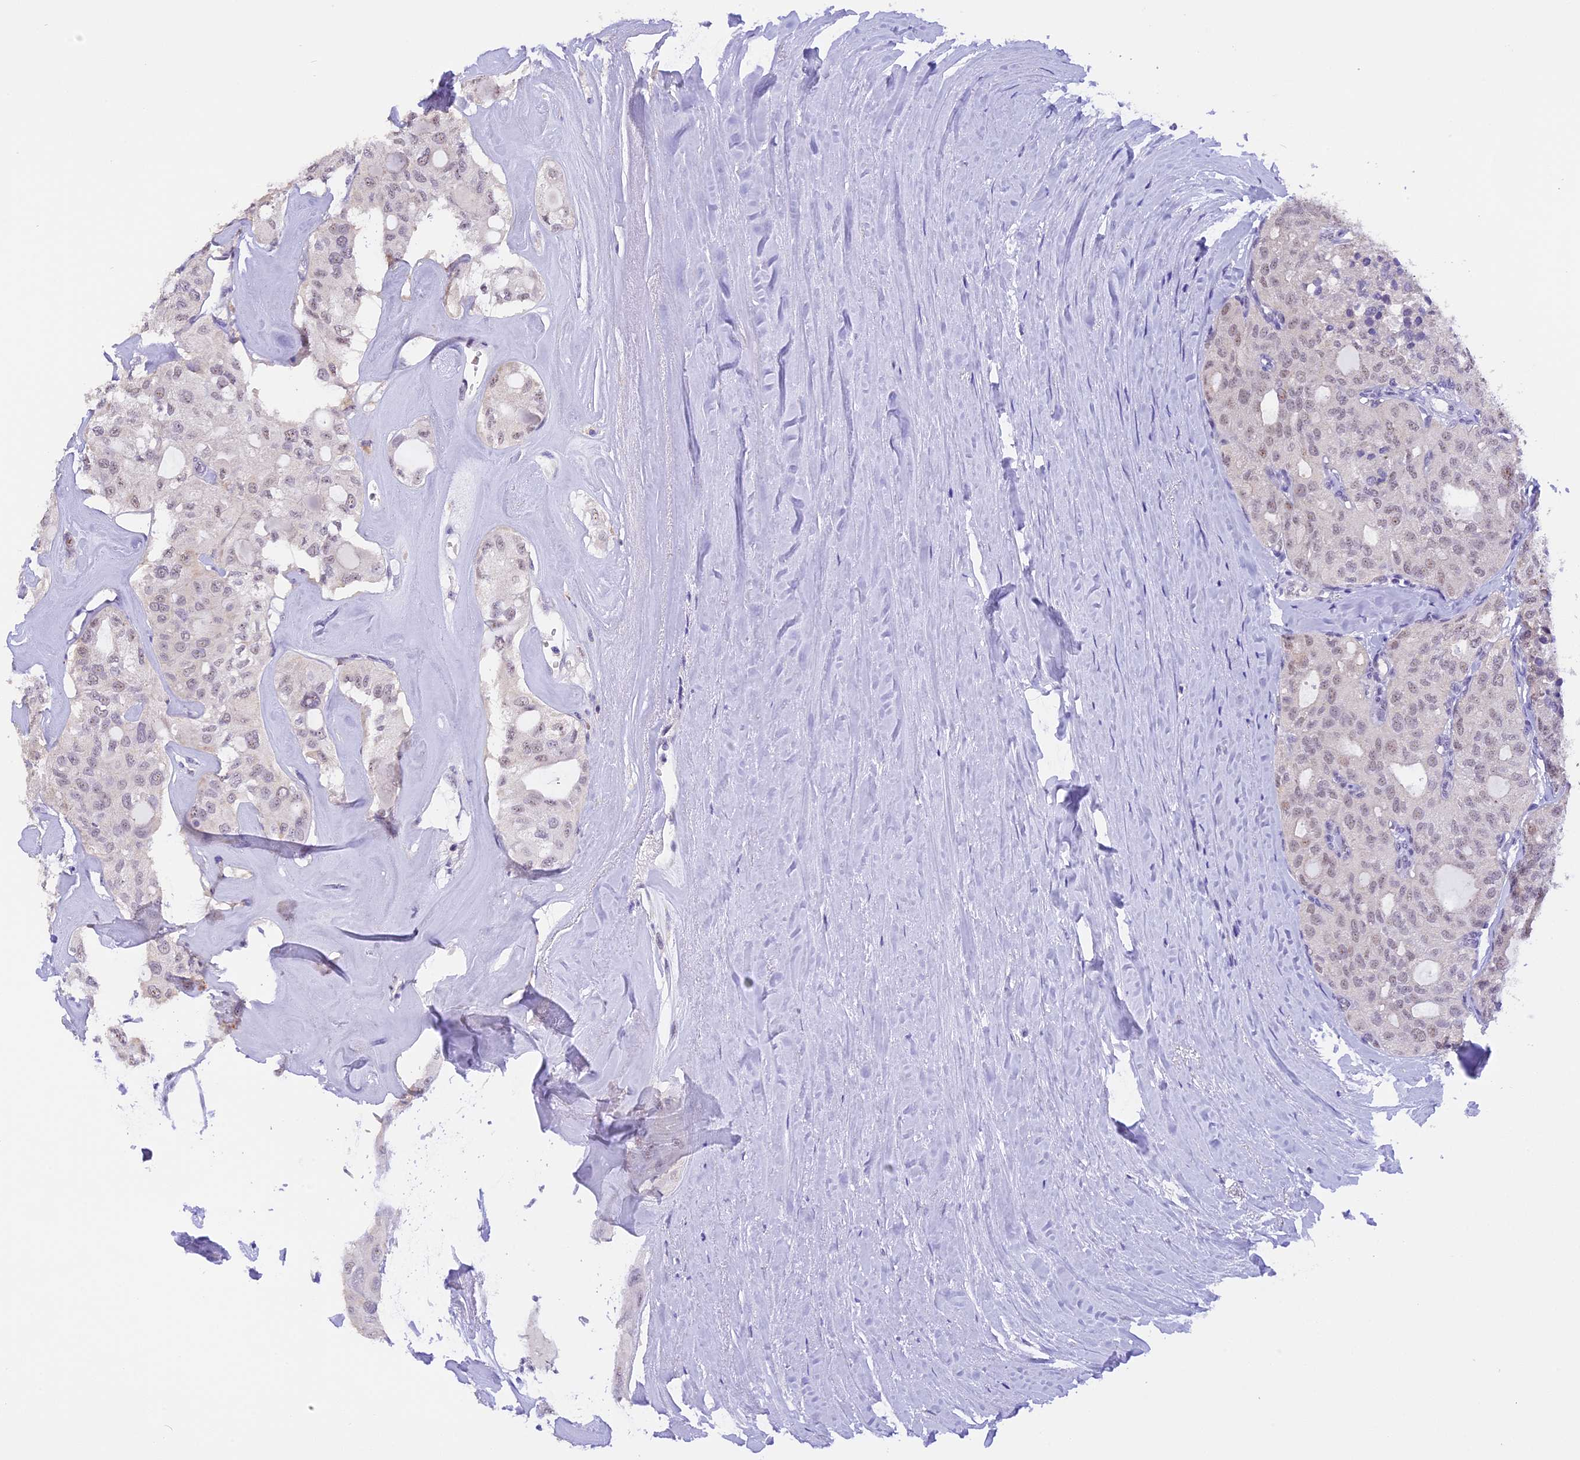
{"staining": {"intensity": "weak", "quantity": "<25%", "location": "nuclear"}, "tissue": "thyroid cancer", "cell_type": "Tumor cells", "image_type": "cancer", "snomed": [{"axis": "morphology", "description": "Follicular adenoma carcinoma, NOS"}, {"axis": "topography", "description": "Thyroid gland"}], "caption": "Immunohistochemistry (IHC) photomicrograph of neoplastic tissue: human thyroid cancer (follicular adenoma carcinoma) stained with DAB displays no significant protein expression in tumor cells. (Stains: DAB immunohistochemistry with hematoxylin counter stain, Microscopy: brightfield microscopy at high magnification).", "gene": "AHSP", "patient": {"sex": "male", "age": 75}}